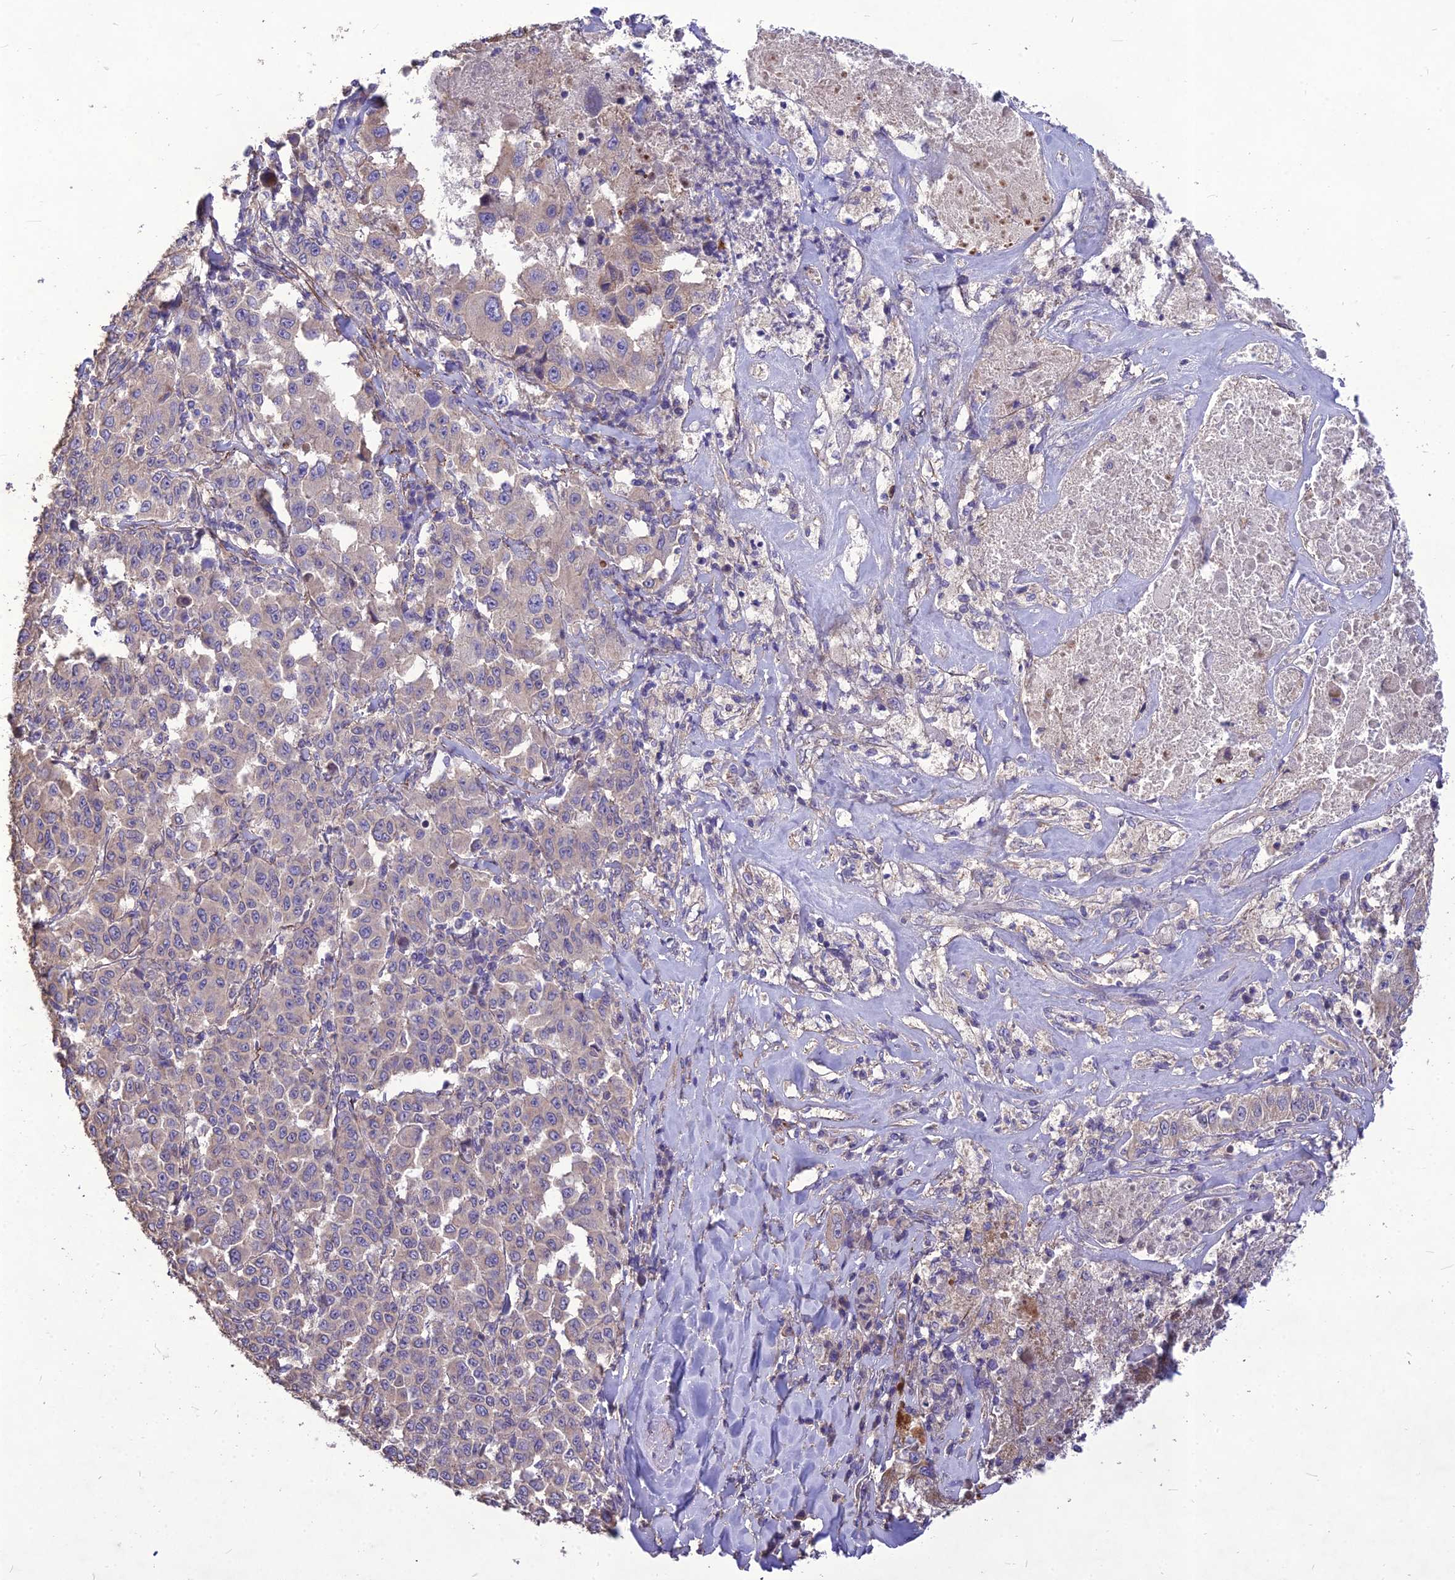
{"staining": {"intensity": "negative", "quantity": "none", "location": "none"}, "tissue": "melanoma", "cell_type": "Tumor cells", "image_type": "cancer", "snomed": [{"axis": "morphology", "description": "Malignant melanoma, Metastatic site"}, {"axis": "topography", "description": "Lymph node"}], "caption": "This photomicrograph is of malignant melanoma (metastatic site) stained with immunohistochemistry to label a protein in brown with the nuclei are counter-stained blue. There is no expression in tumor cells.", "gene": "CLUH", "patient": {"sex": "male", "age": 62}}